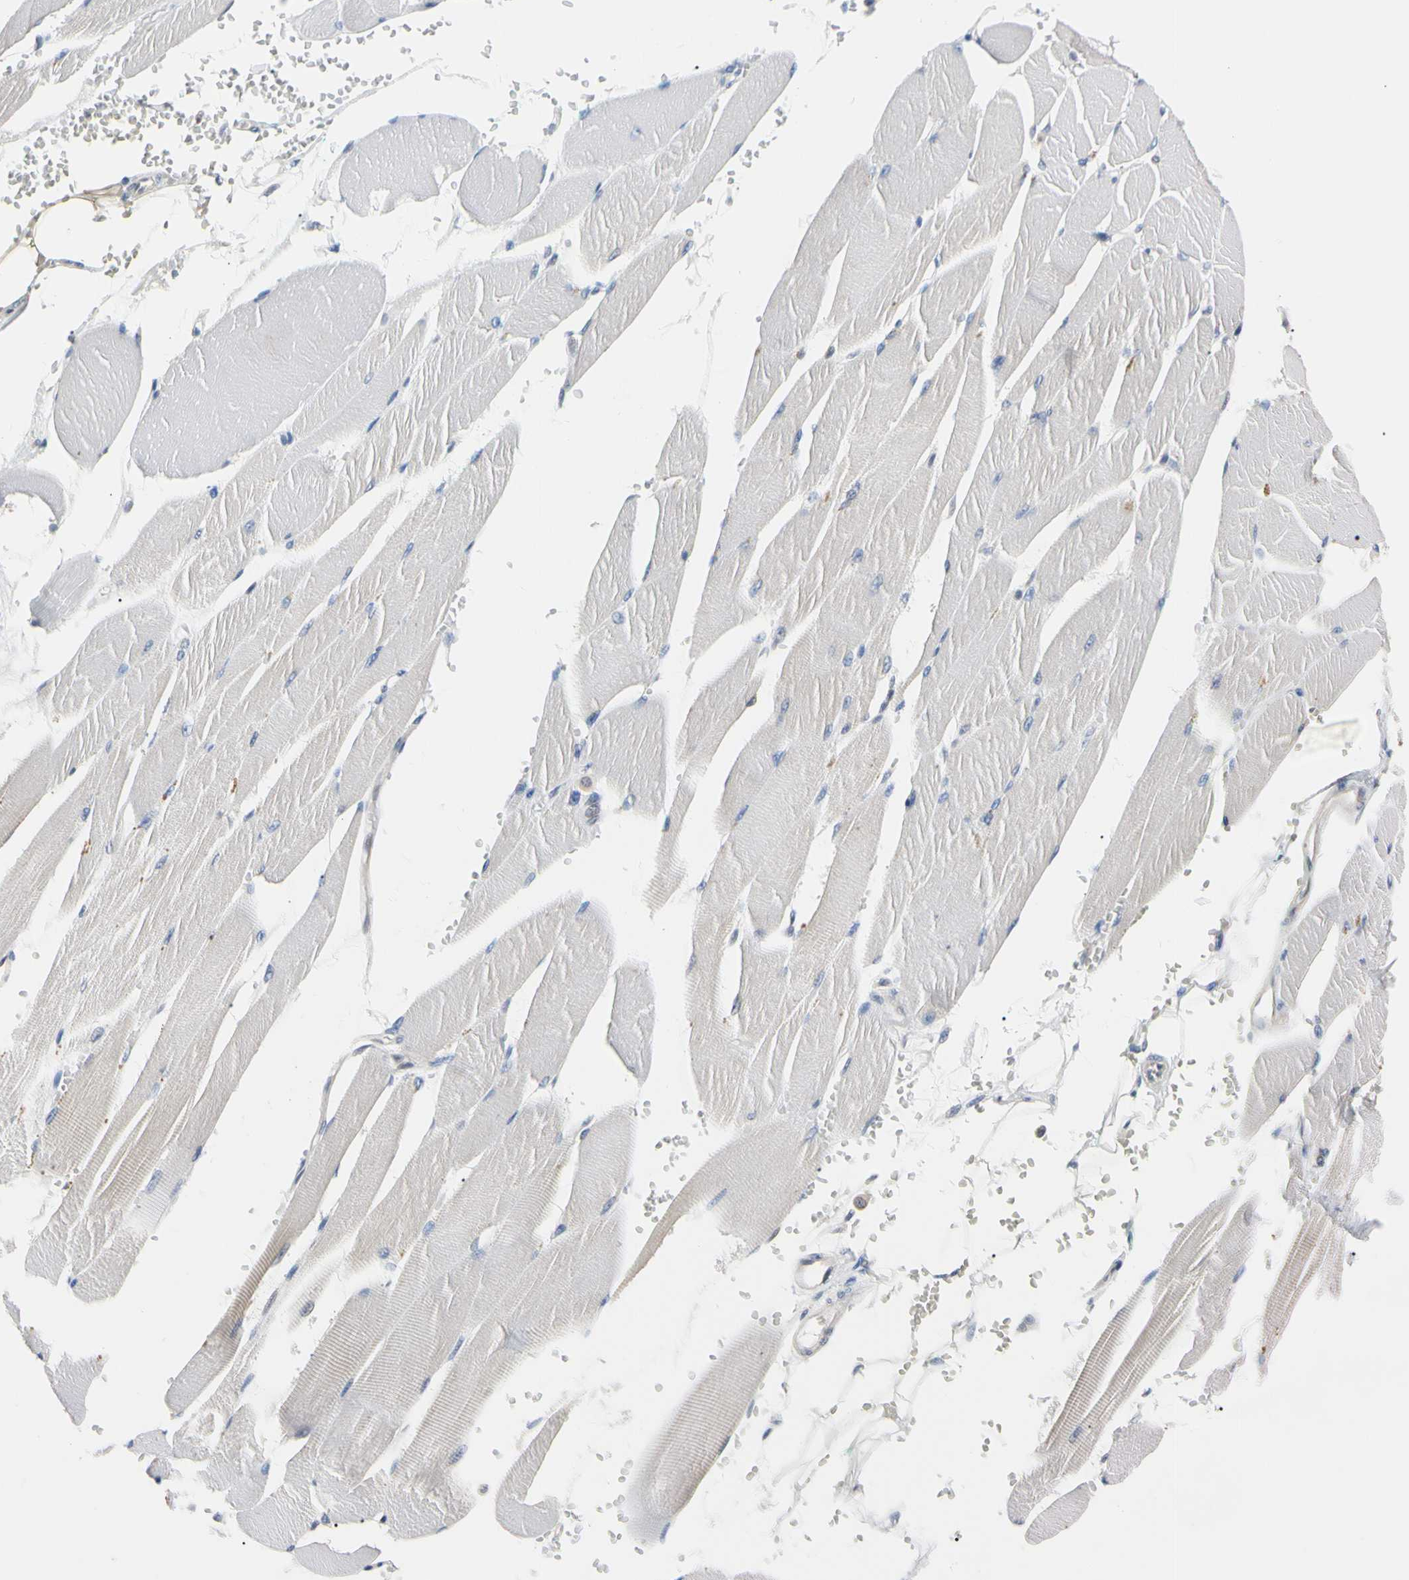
{"staining": {"intensity": "negative", "quantity": "none", "location": "none"}, "tissue": "skeletal muscle", "cell_type": "Myocytes", "image_type": "normal", "snomed": [{"axis": "morphology", "description": "Normal tissue, NOS"}, {"axis": "topography", "description": "Skeletal muscle"}, {"axis": "topography", "description": "Oral tissue"}, {"axis": "topography", "description": "Peripheral nerve tissue"}], "caption": "Immunohistochemistry (IHC) of normal human skeletal muscle shows no positivity in myocytes.", "gene": "UBE2I", "patient": {"sex": "female", "age": 84}}